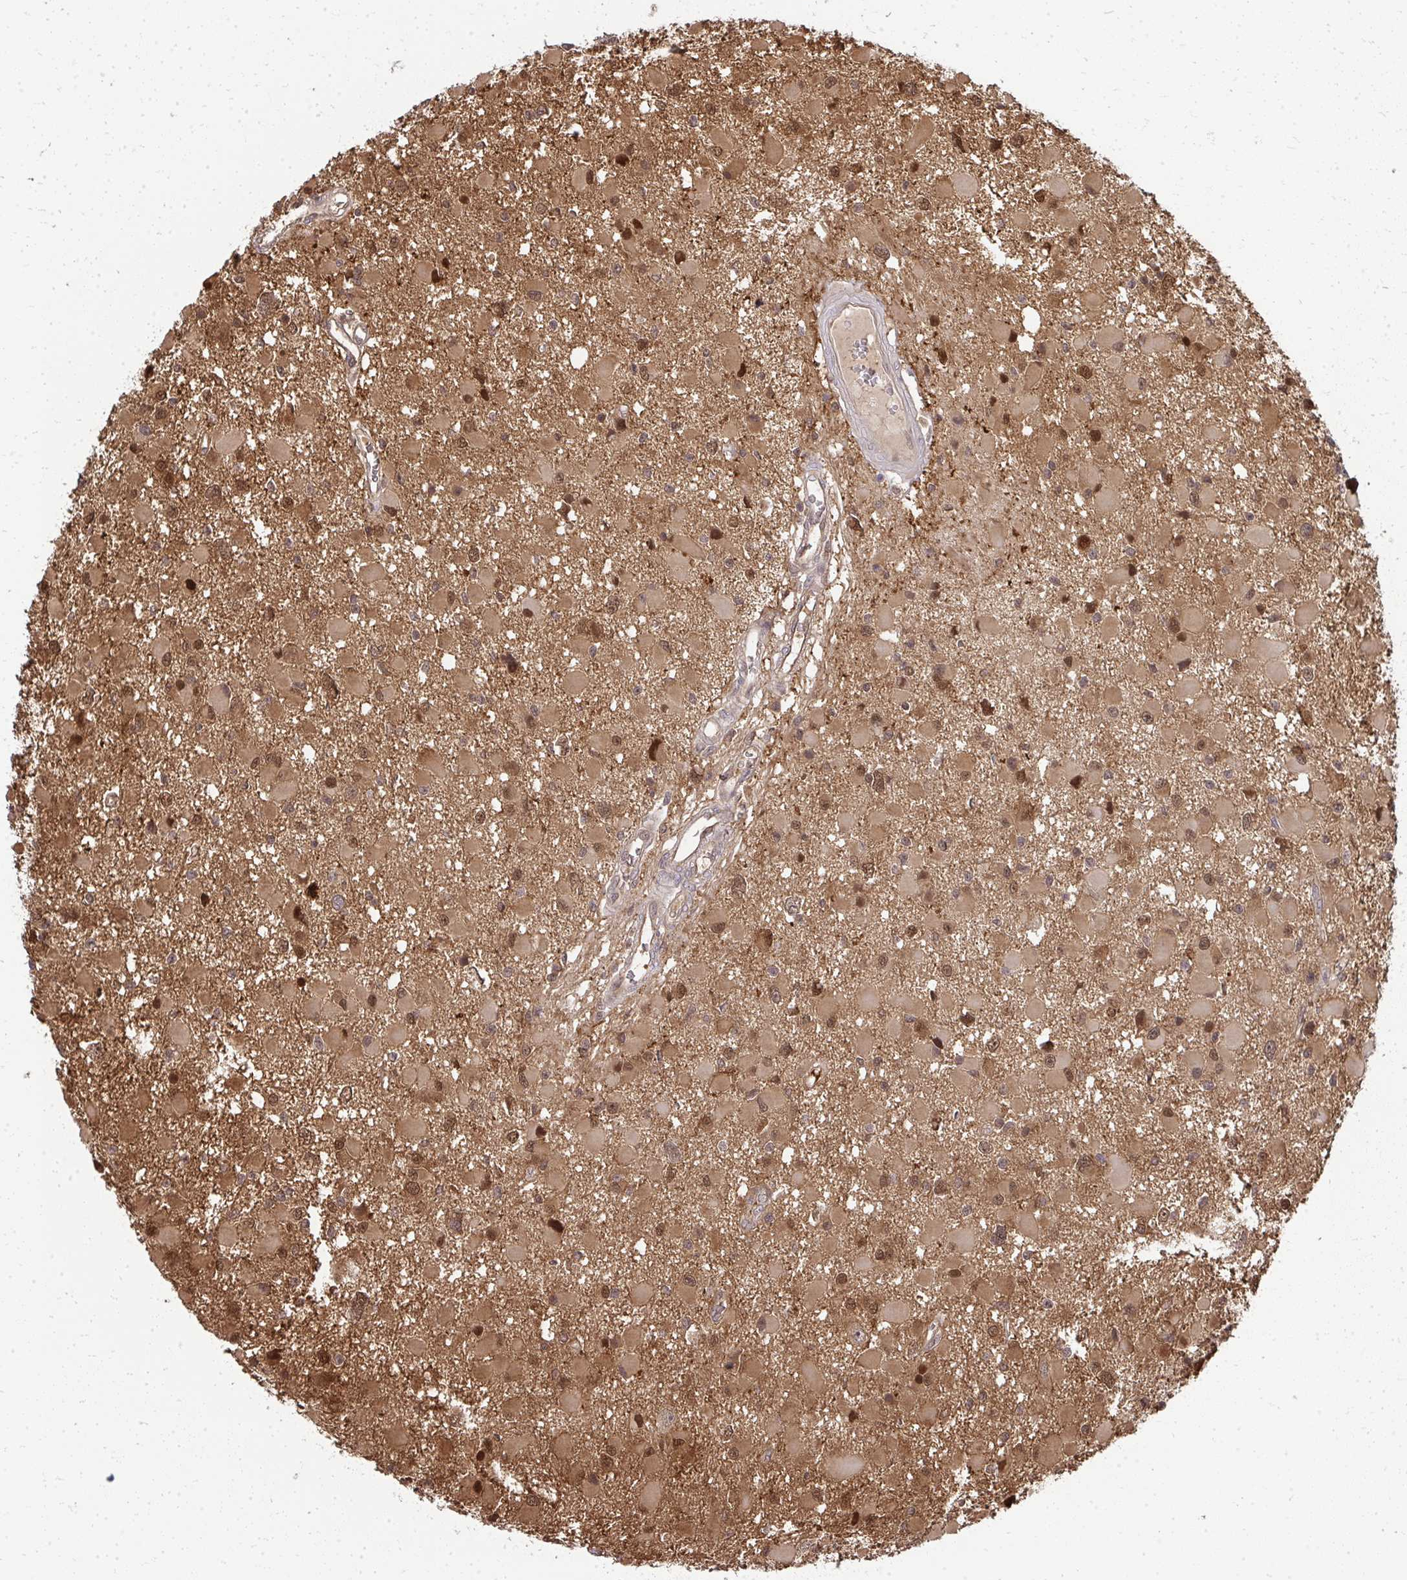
{"staining": {"intensity": "moderate", "quantity": ">75%", "location": "cytoplasmic/membranous,nuclear"}, "tissue": "glioma", "cell_type": "Tumor cells", "image_type": "cancer", "snomed": [{"axis": "morphology", "description": "Glioma, malignant, High grade"}, {"axis": "topography", "description": "Brain"}], "caption": "Malignant glioma (high-grade) stained with a protein marker exhibits moderate staining in tumor cells.", "gene": "HDHD2", "patient": {"sex": "male", "age": 54}}